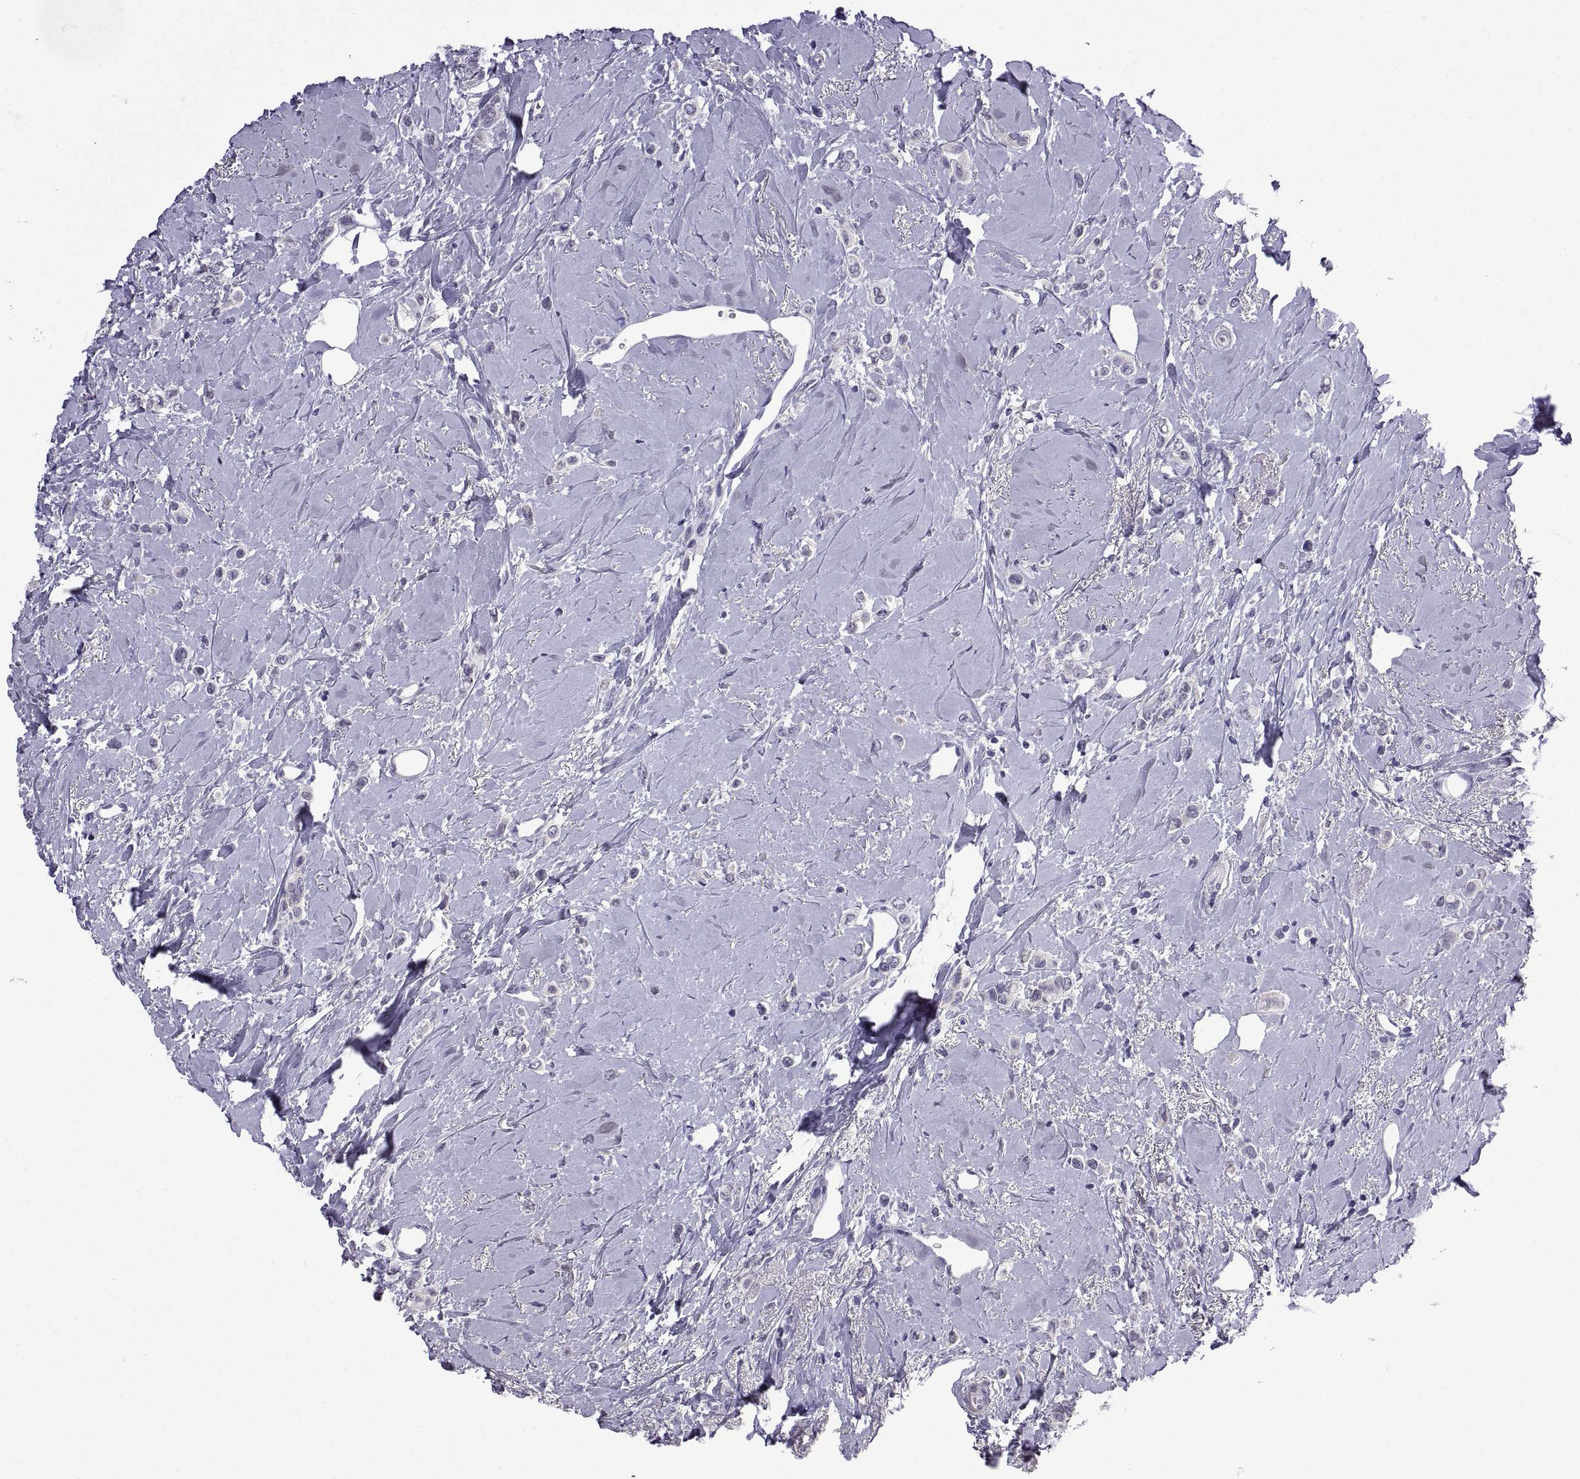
{"staining": {"intensity": "negative", "quantity": "none", "location": "none"}, "tissue": "breast cancer", "cell_type": "Tumor cells", "image_type": "cancer", "snomed": [{"axis": "morphology", "description": "Lobular carcinoma"}, {"axis": "topography", "description": "Breast"}], "caption": "Lobular carcinoma (breast) was stained to show a protein in brown. There is no significant positivity in tumor cells.", "gene": "SPDYE1", "patient": {"sex": "female", "age": 66}}